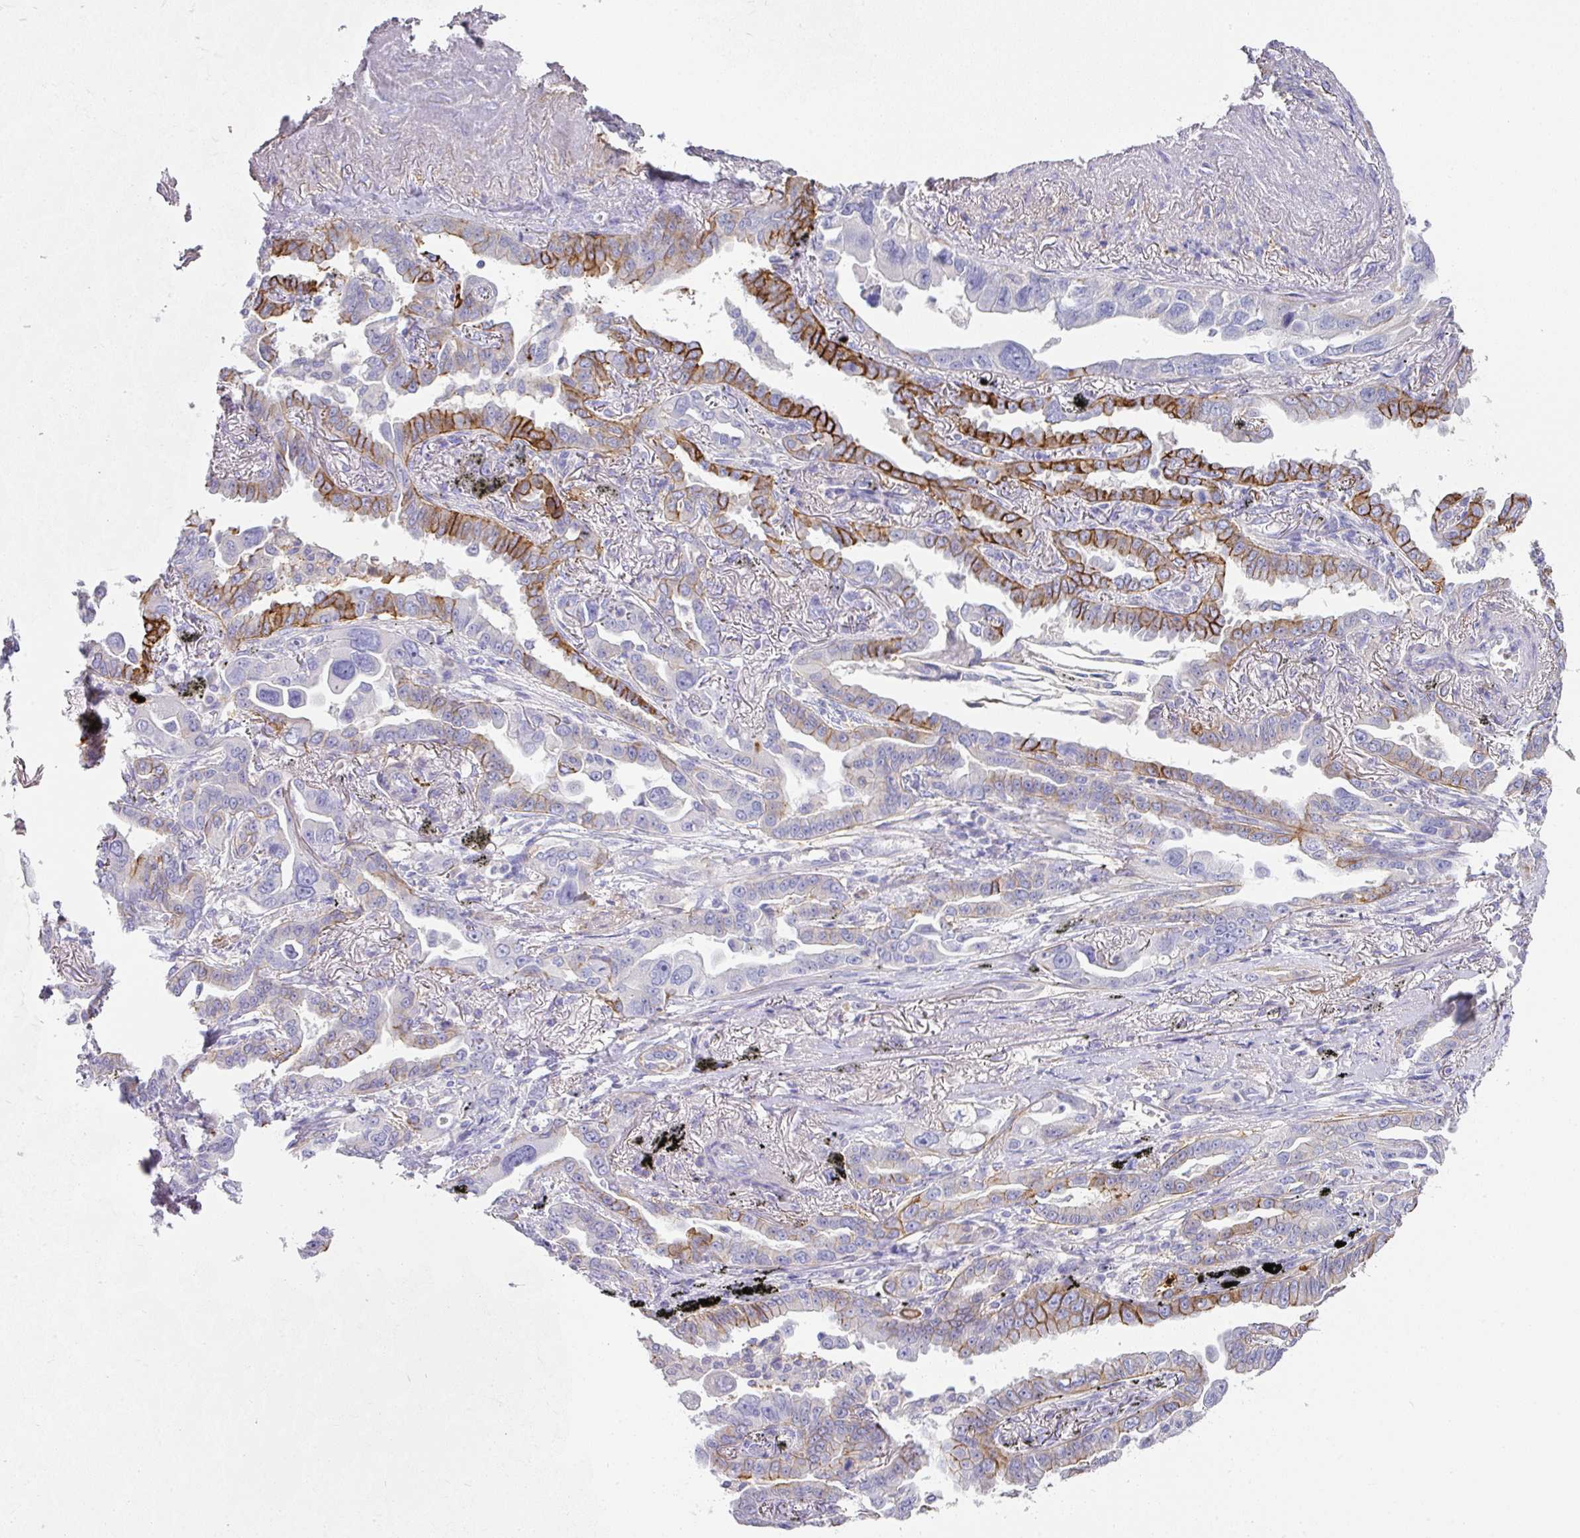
{"staining": {"intensity": "strong", "quantity": "<25%", "location": "cytoplasmic/membranous"}, "tissue": "lung cancer", "cell_type": "Tumor cells", "image_type": "cancer", "snomed": [{"axis": "morphology", "description": "Adenocarcinoma, NOS"}, {"axis": "topography", "description": "Lung"}], "caption": "Immunohistochemical staining of human lung cancer displays strong cytoplasmic/membranous protein expression in approximately <25% of tumor cells.", "gene": "TARM1", "patient": {"sex": "male", "age": 67}}